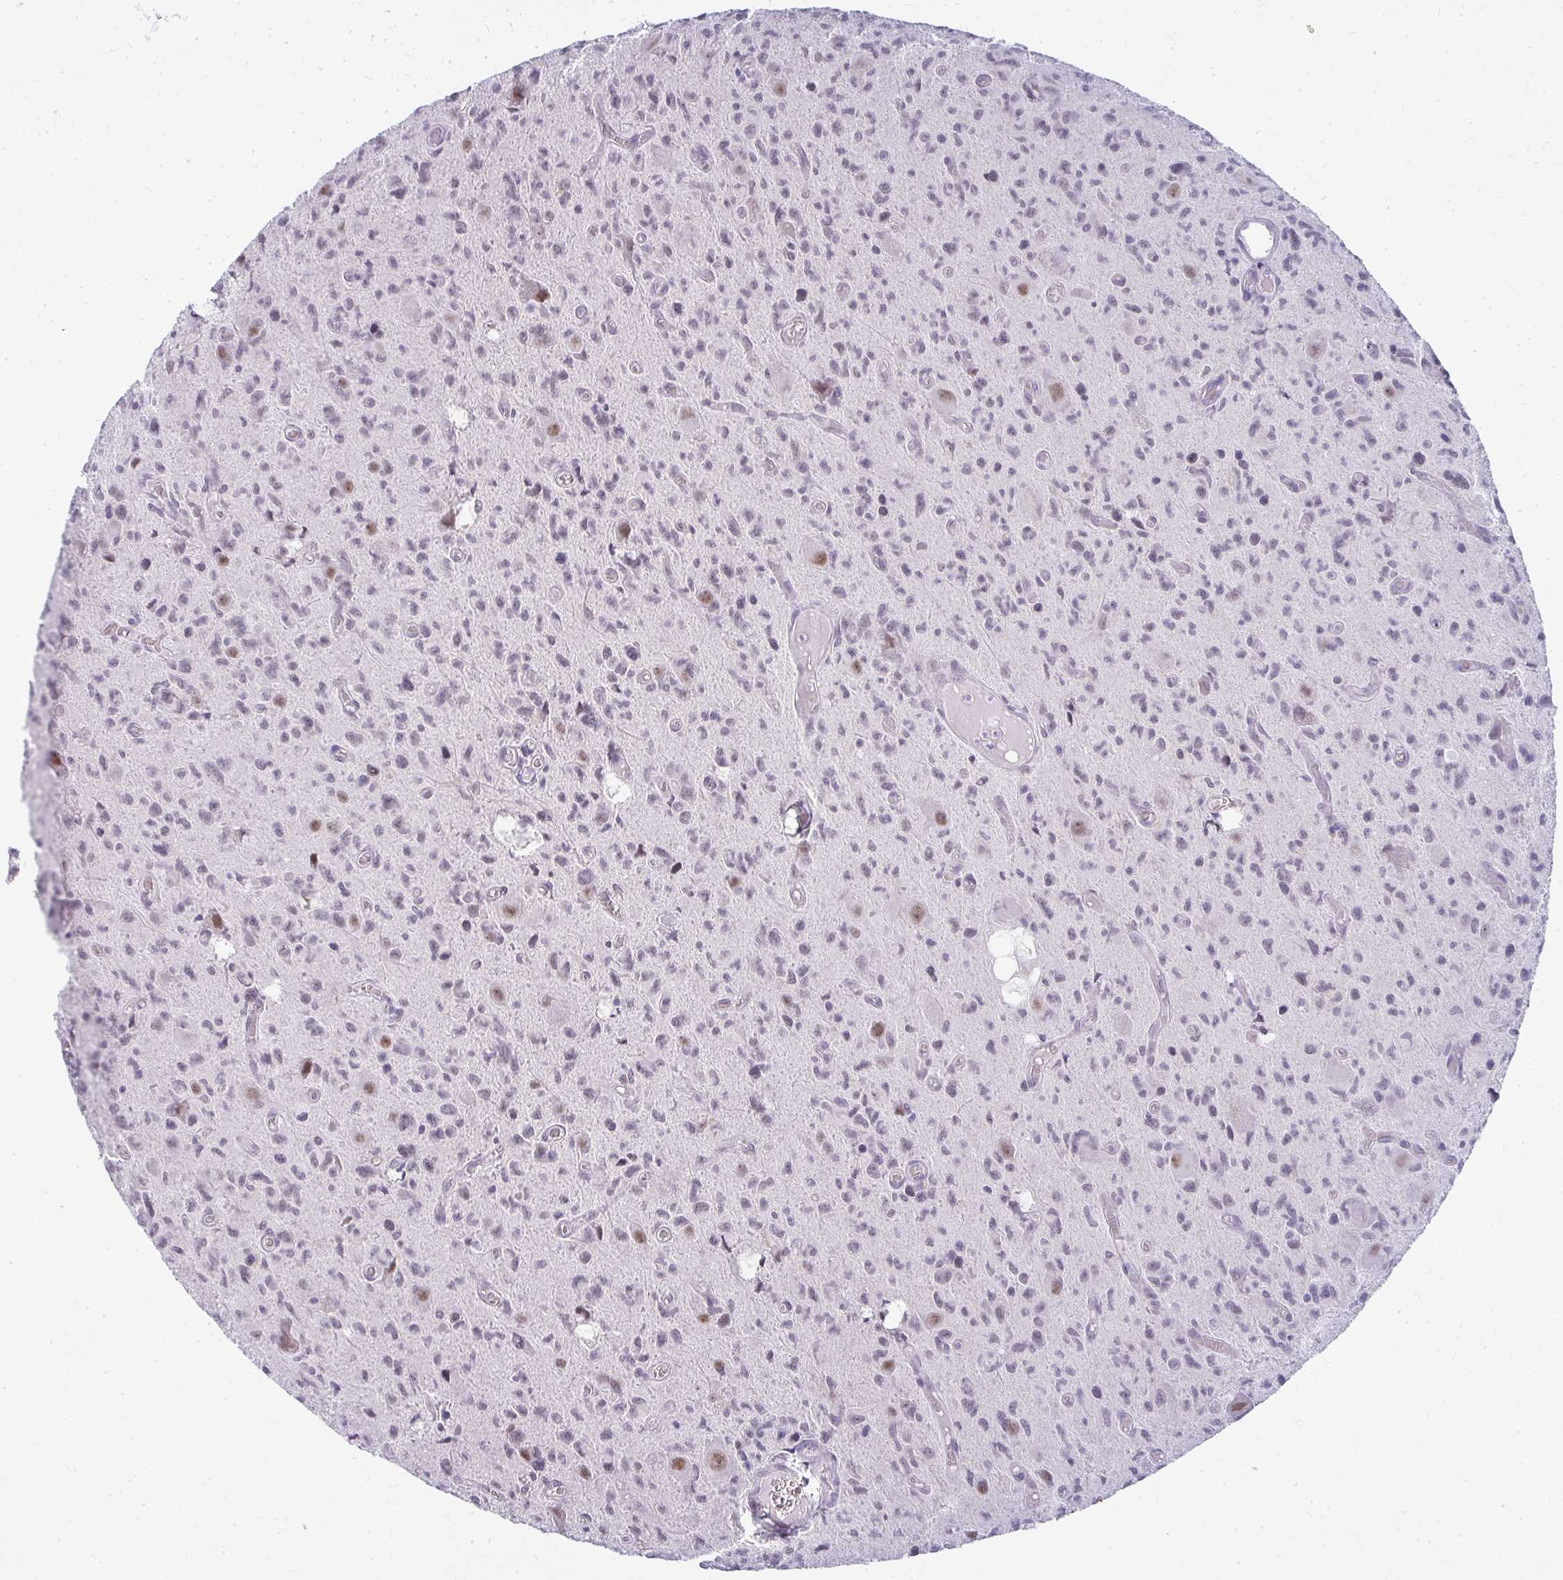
{"staining": {"intensity": "negative", "quantity": "none", "location": "none"}, "tissue": "glioma", "cell_type": "Tumor cells", "image_type": "cancer", "snomed": [{"axis": "morphology", "description": "Glioma, malignant, High grade"}, {"axis": "topography", "description": "Brain"}], "caption": "This is an immunohistochemistry (IHC) histopathology image of high-grade glioma (malignant). There is no expression in tumor cells.", "gene": "TEX33", "patient": {"sex": "male", "age": 76}}